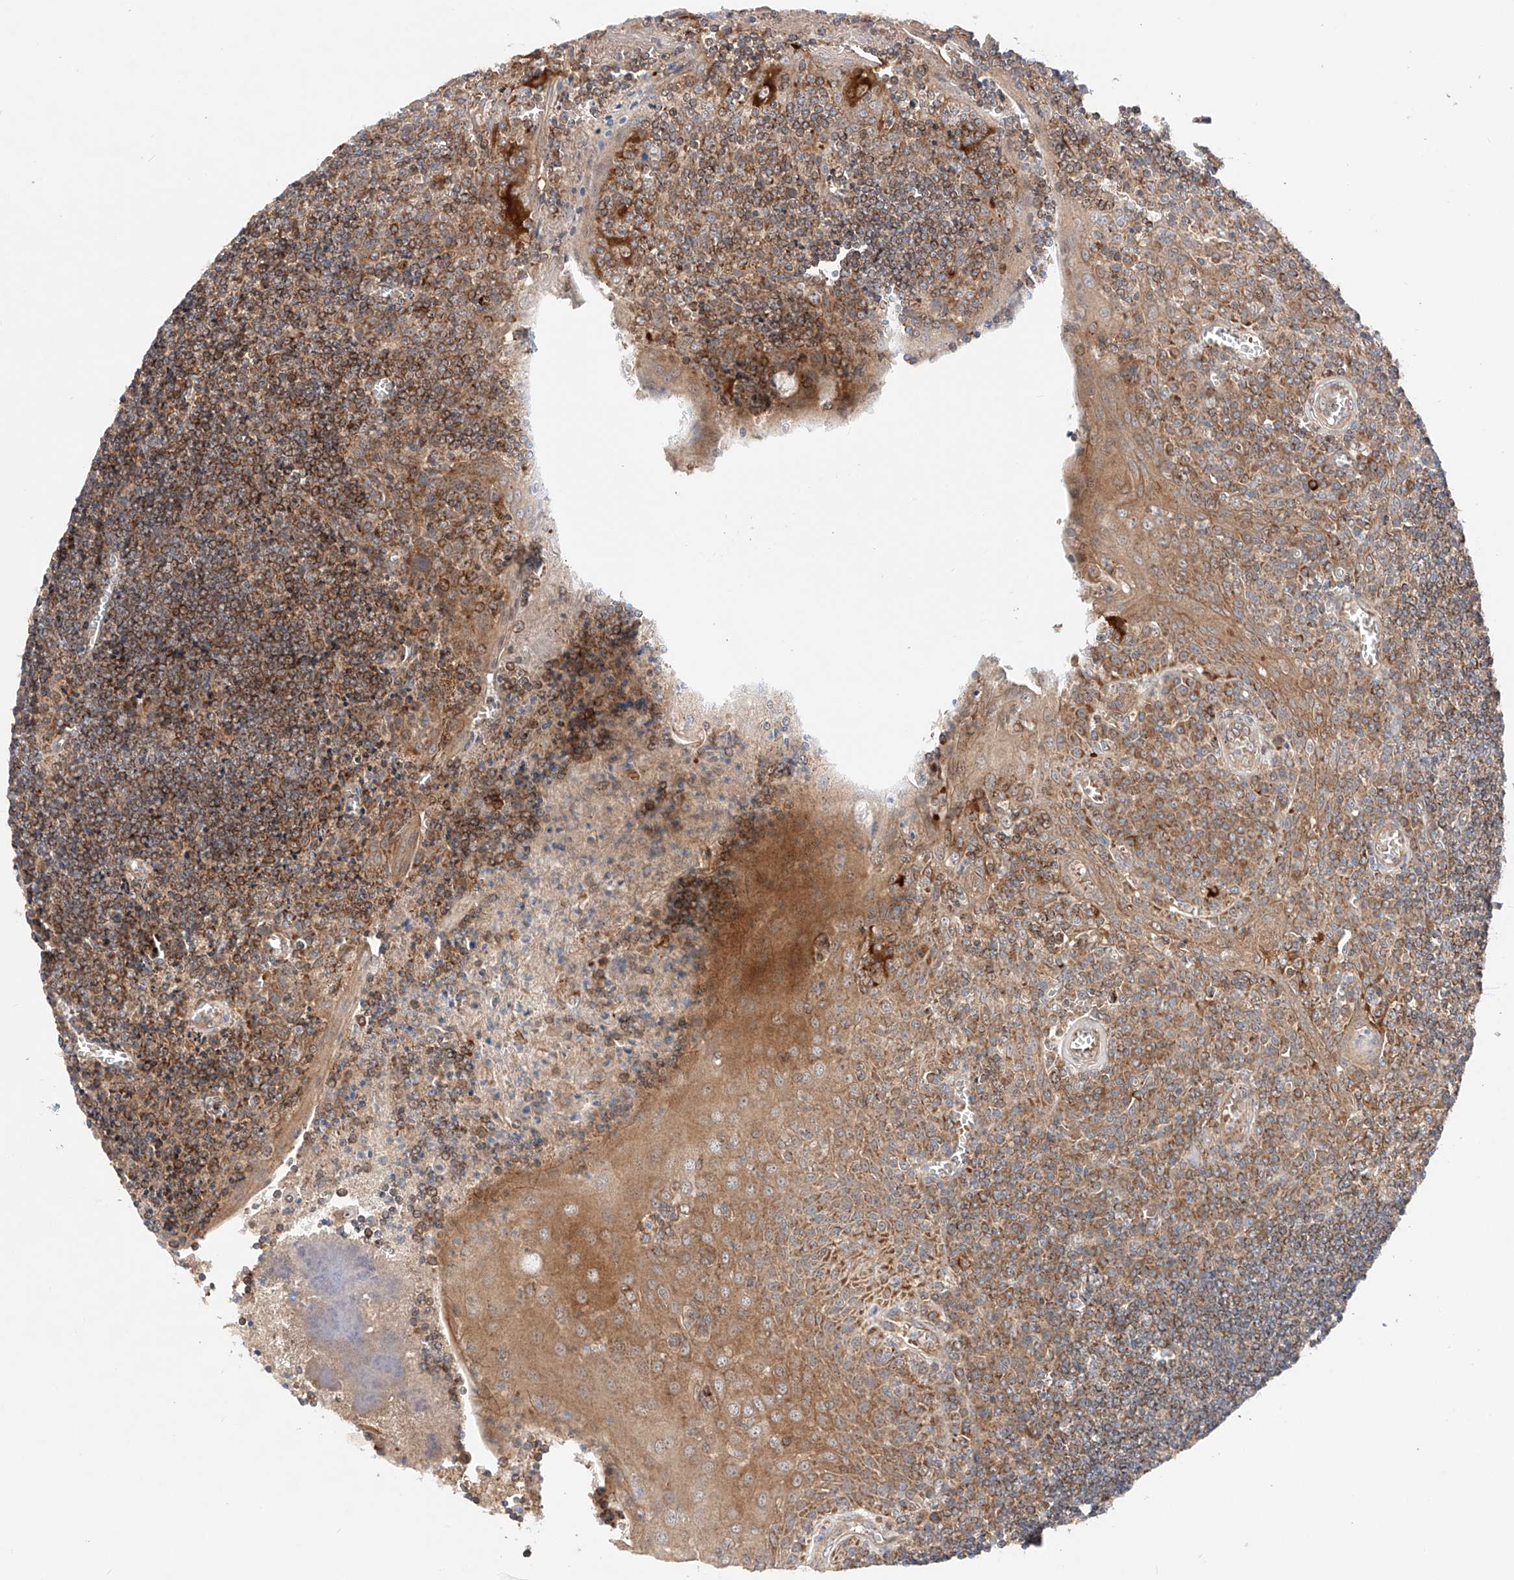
{"staining": {"intensity": "moderate", "quantity": "<25%", "location": "cytoplasmic/membranous"}, "tissue": "tonsil", "cell_type": "Germinal center cells", "image_type": "normal", "snomed": [{"axis": "morphology", "description": "Normal tissue, NOS"}, {"axis": "topography", "description": "Tonsil"}], "caption": "About <25% of germinal center cells in normal human tonsil demonstrate moderate cytoplasmic/membranous protein staining as visualized by brown immunohistochemical staining.", "gene": "NR1D1", "patient": {"sex": "male", "age": 27}}